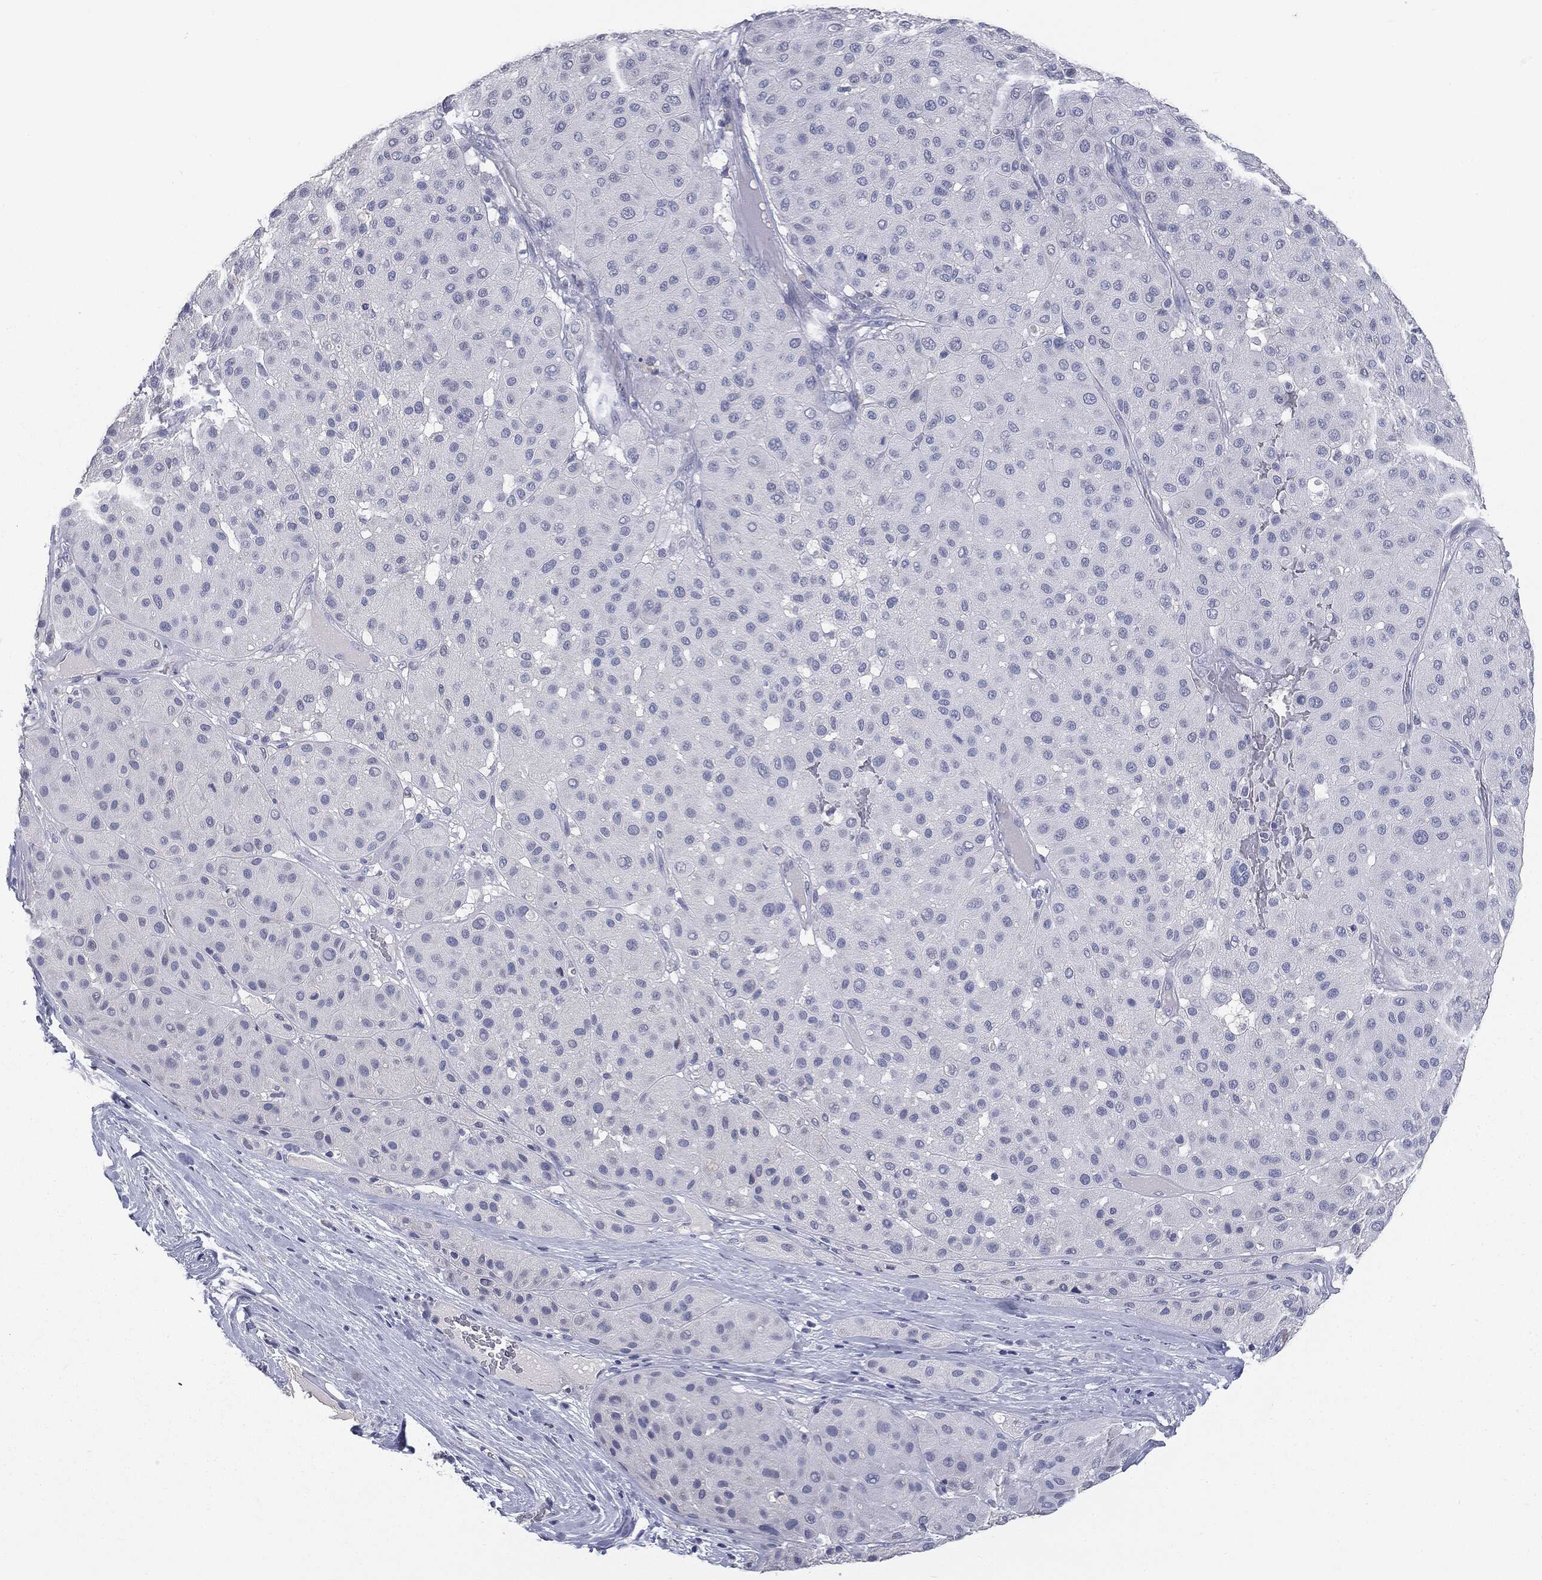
{"staining": {"intensity": "negative", "quantity": "none", "location": "none"}, "tissue": "melanoma", "cell_type": "Tumor cells", "image_type": "cancer", "snomed": [{"axis": "morphology", "description": "Malignant melanoma, Metastatic site"}, {"axis": "topography", "description": "Smooth muscle"}], "caption": "Histopathology image shows no protein expression in tumor cells of melanoma tissue. (Brightfield microscopy of DAB IHC at high magnification).", "gene": "MUC1", "patient": {"sex": "male", "age": 41}}